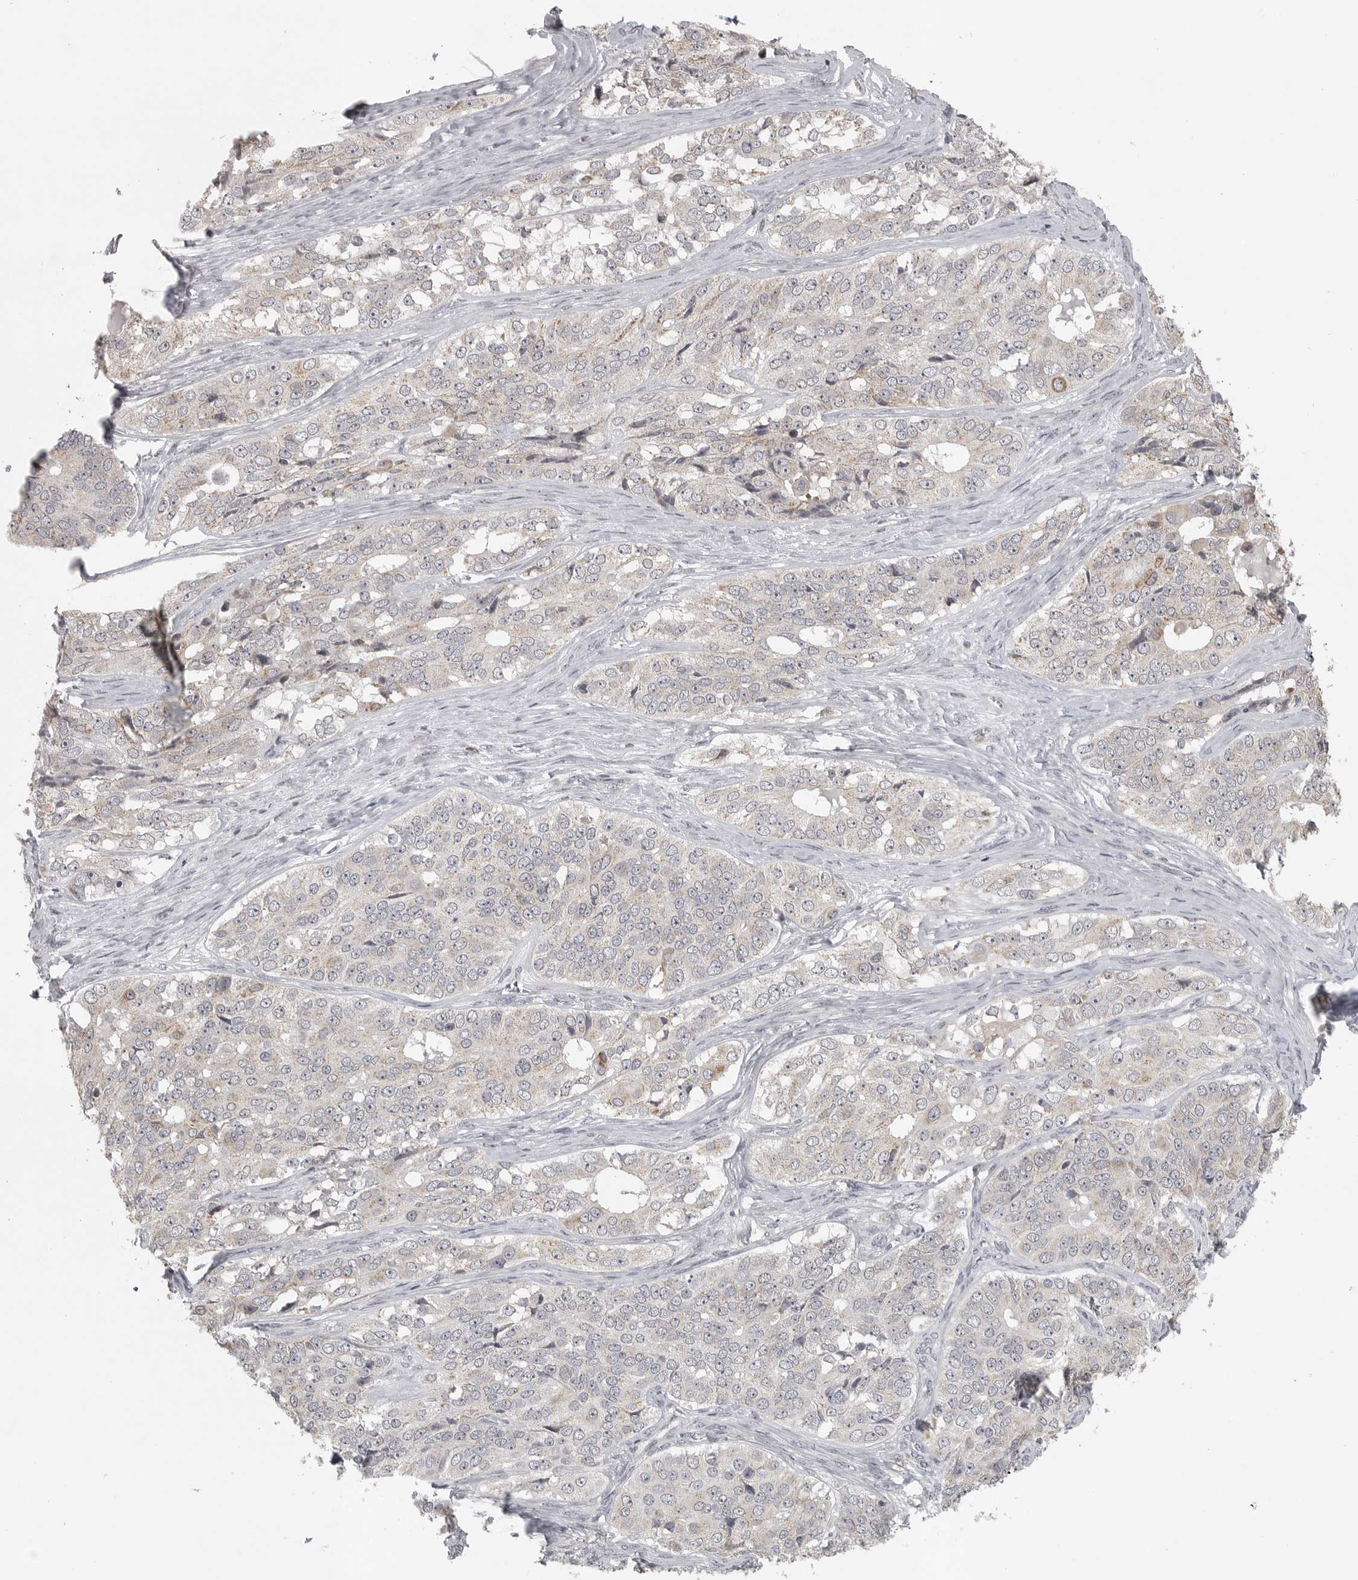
{"staining": {"intensity": "negative", "quantity": "none", "location": "none"}, "tissue": "ovarian cancer", "cell_type": "Tumor cells", "image_type": "cancer", "snomed": [{"axis": "morphology", "description": "Carcinoma, endometroid"}, {"axis": "topography", "description": "Ovary"}], "caption": "The histopathology image demonstrates no significant expression in tumor cells of endometroid carcinoma (ovarian).", "gene": "POLE2", "patient": {"sex": "female", "age": 51}}